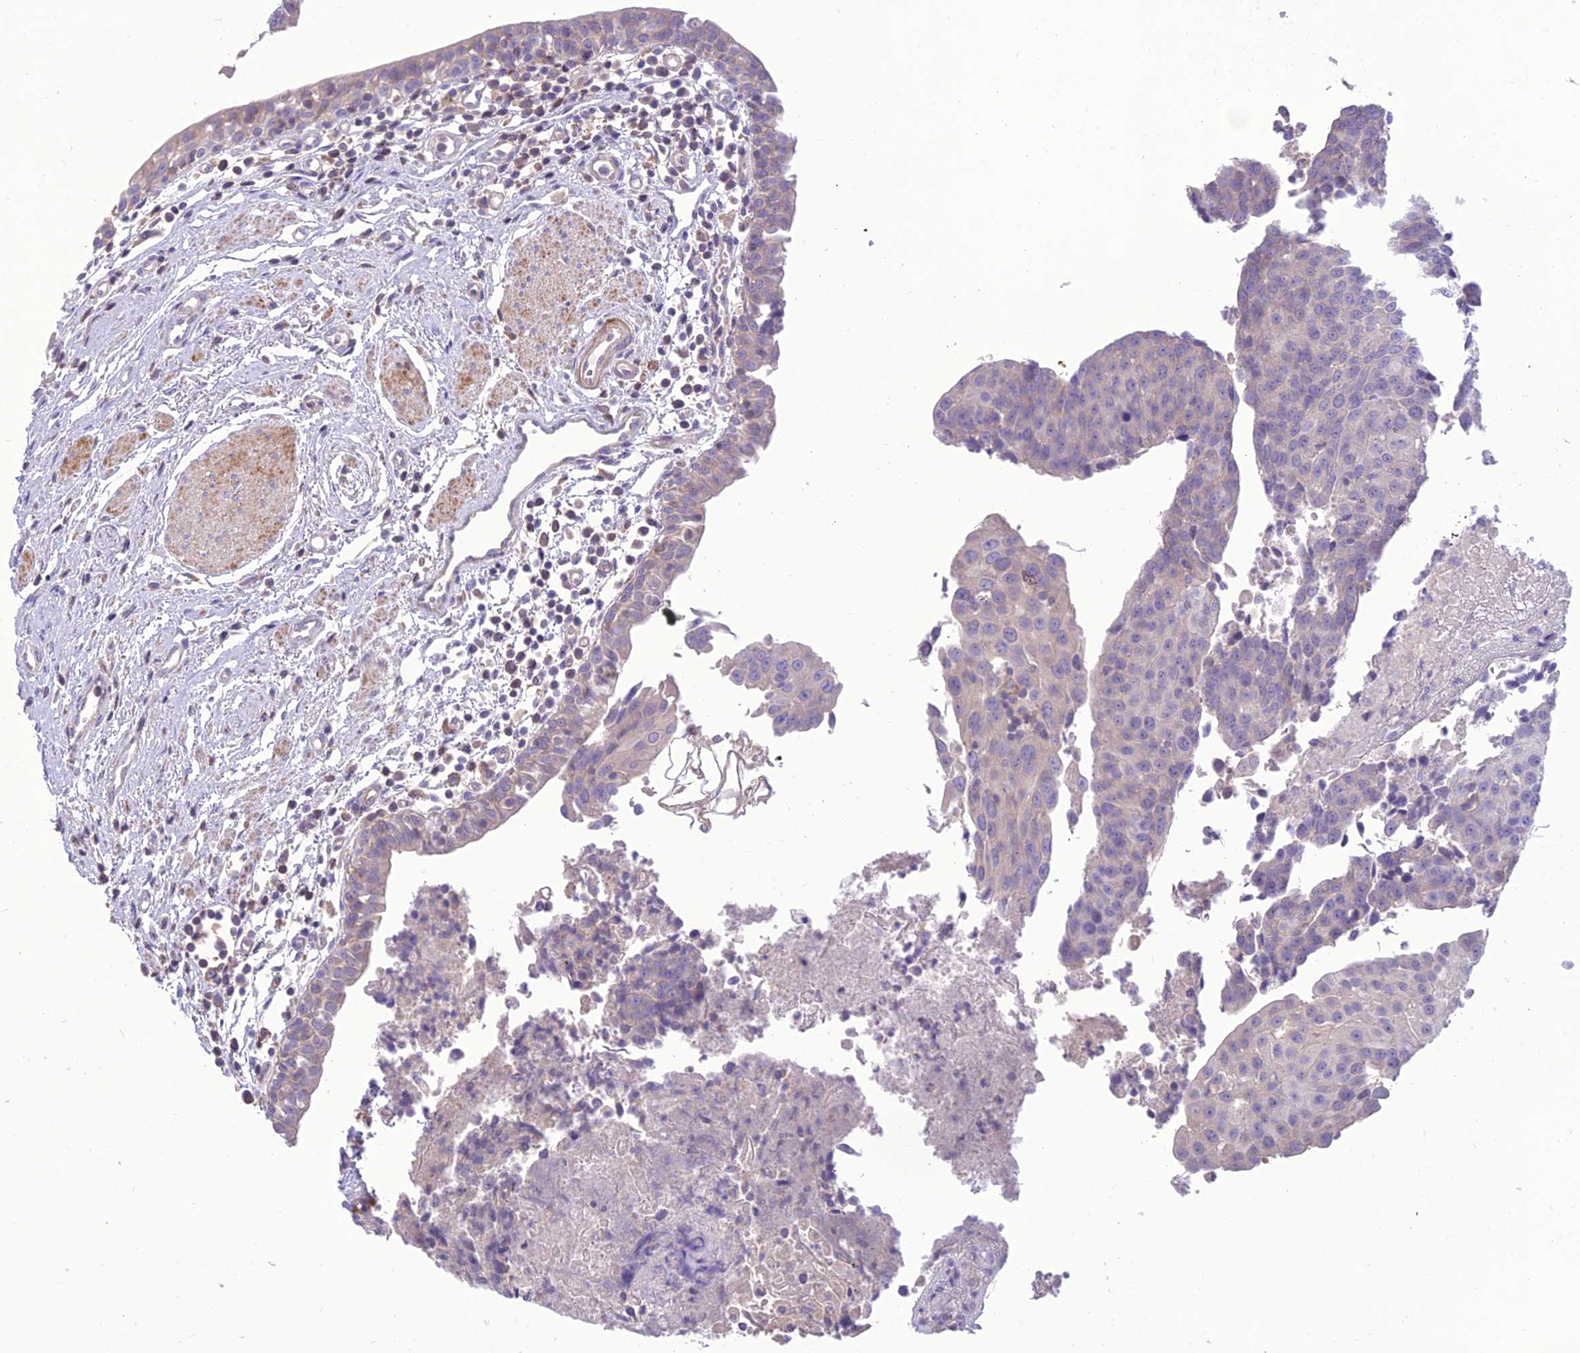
{"staining": {"intensity": "weak", "quantity": "25%-75%", "location": "cytoplasmic/membranous"}, "tissue": "urothelial cancer", "cell_type": "Tumor cells", "image_type": "cancer", "snomed": [{"axis": "morphology", "description": "Urothelial carcinoma, High grade"}, {"axis": "topography", "description": "Urinary bladder"}], "caption": "There is low levels of weak cytoplasmic/membranous staining in tumor cells of urothelial cancer, as demonstrated by immunohistochemical staining (brown color).", "gene": "TEKT3", "patient": {"sex": "female", "age": 85}}